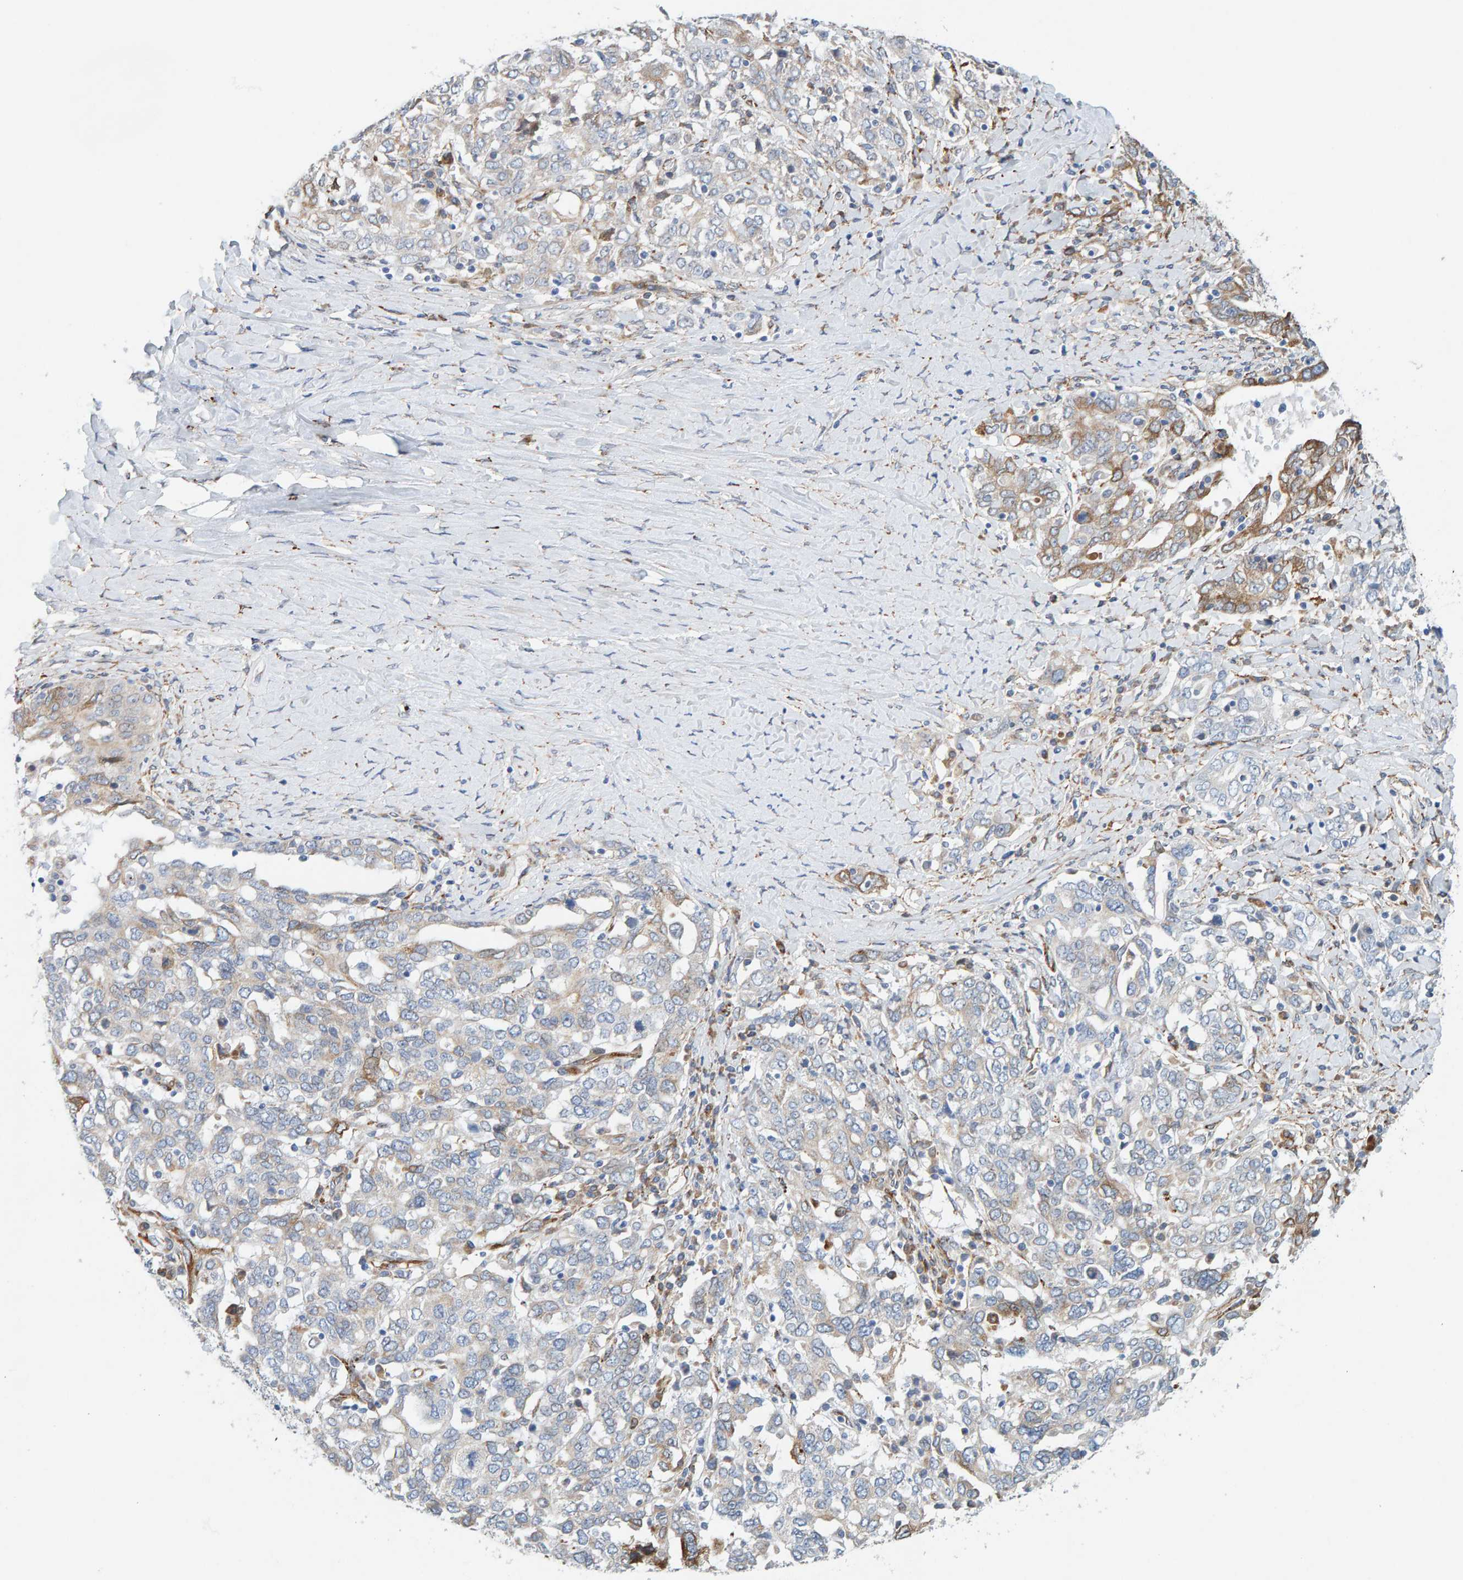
{"staining": {"intensity": "moderate", "quantity": "<25%", "location": "cytoplasmic/membranous"}, "tissue": "ovarian cancer", "cell_type": "Tumor cells", "image_type": "cancer", "snomed": [{"axis": "morphology", "description": "Carcinoma, endometroid"}, {"axis": "topography", "description": "Ovary"}], "caption": "Brown immunohistochemical staining in human endometroid carcinoma (ovarian) reveals moderate cytoplasmic/membranous staining in about <25% of tumor cells.", "gene": "MMP16", "patient": {"sex": "female", "age": 62}}